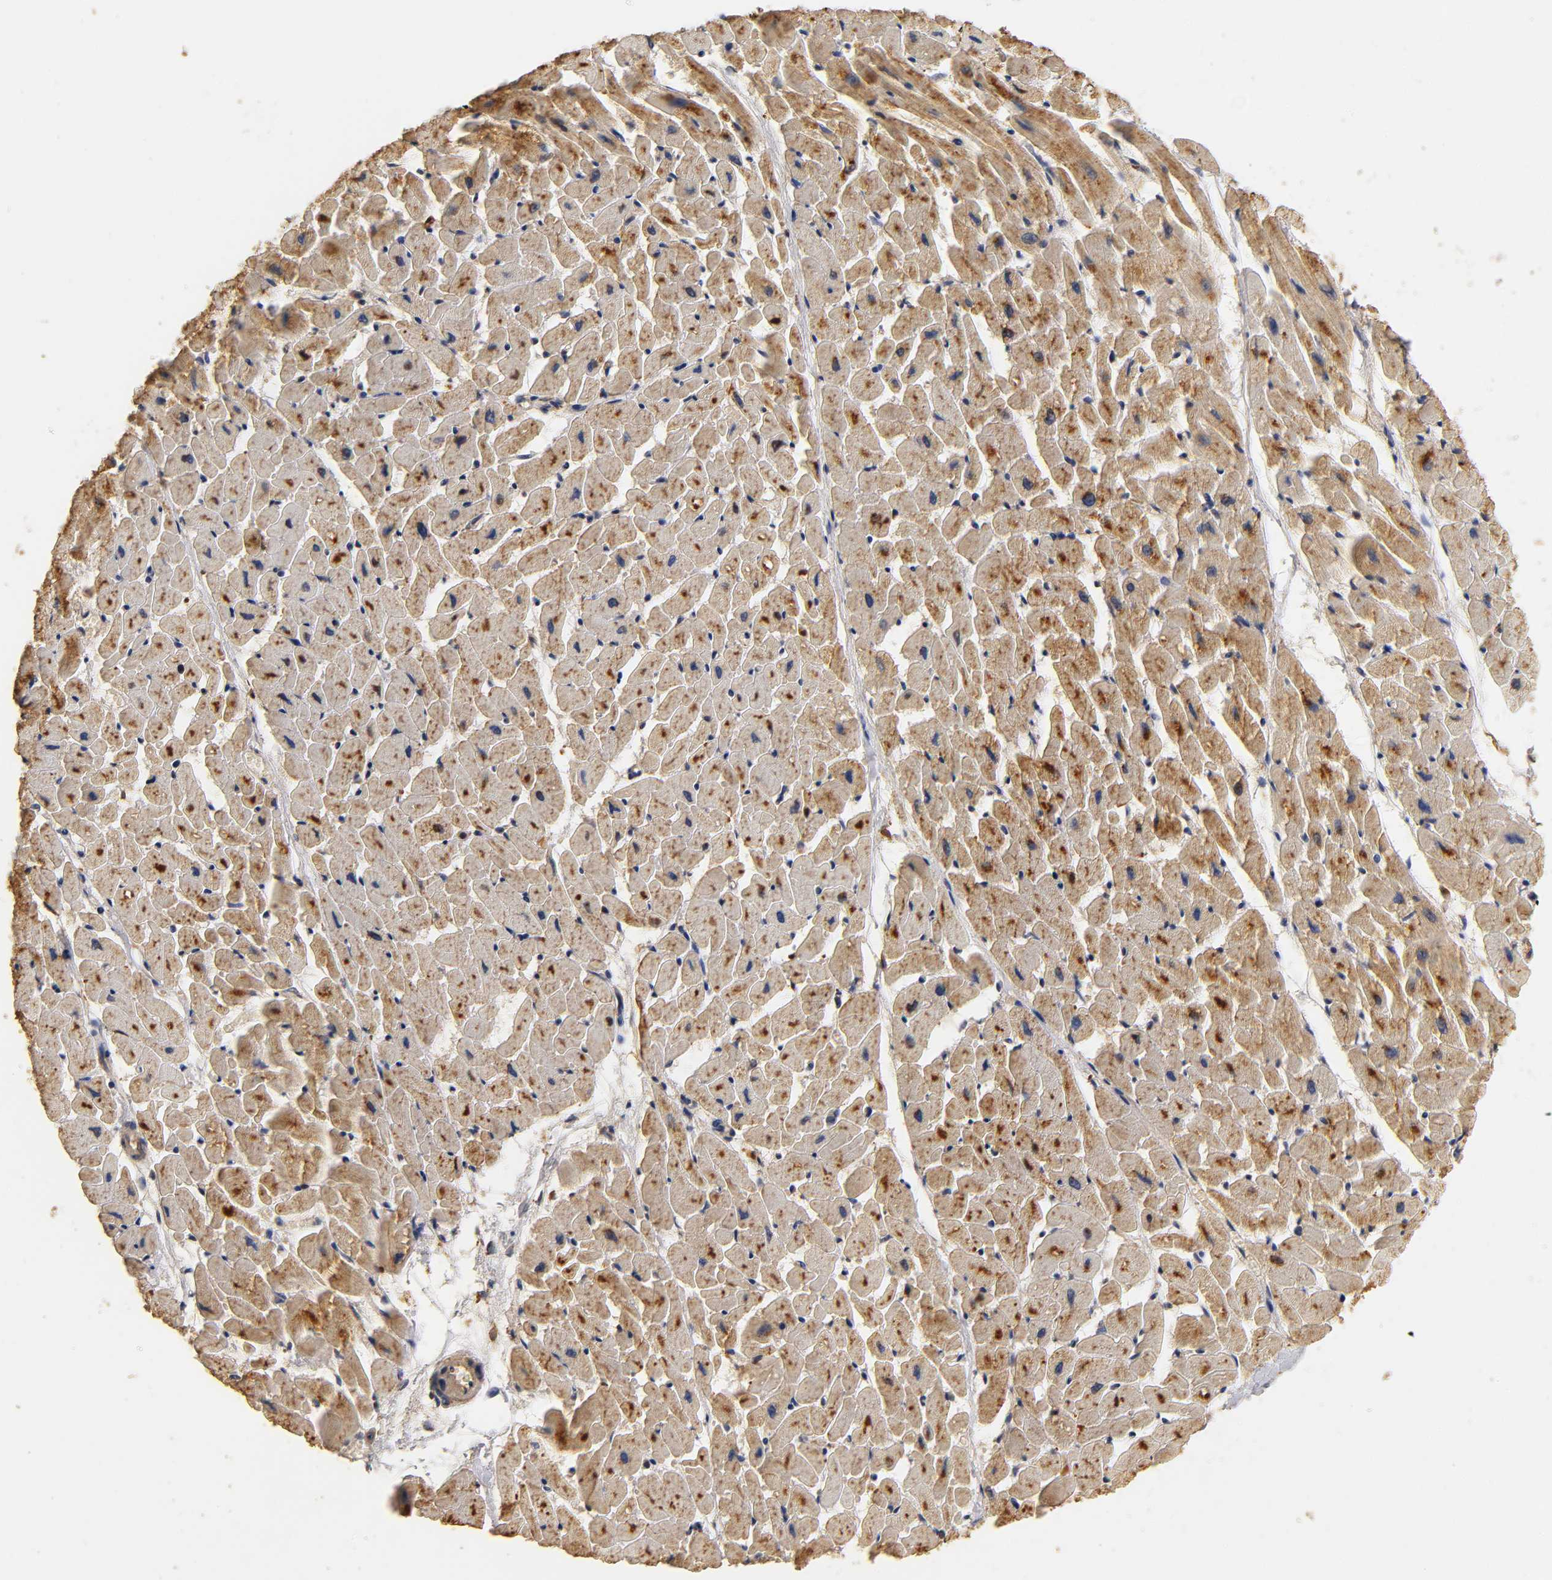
{"staining": {"intensity": "moderate", "quantity": "25%-75%", "location": "cytoplasmic/membranous"}, "tissue": "heart muscle", "cell_type": "Cardiomyocytes", "image_type": "normal", "snomed": [{"axis": "morphology", "description": "Normal tissue, NOS"}, {"axis": "topography", "description": "Heart"}], "caption": "Protein analysis of unremarkable heart muscle exhibits moderate cytoplasmic/membranous positivity in about 25%-75% of cardiomyocytes.", "gene": "SCAP", "patient": {"sex": "female", "age": 19}}